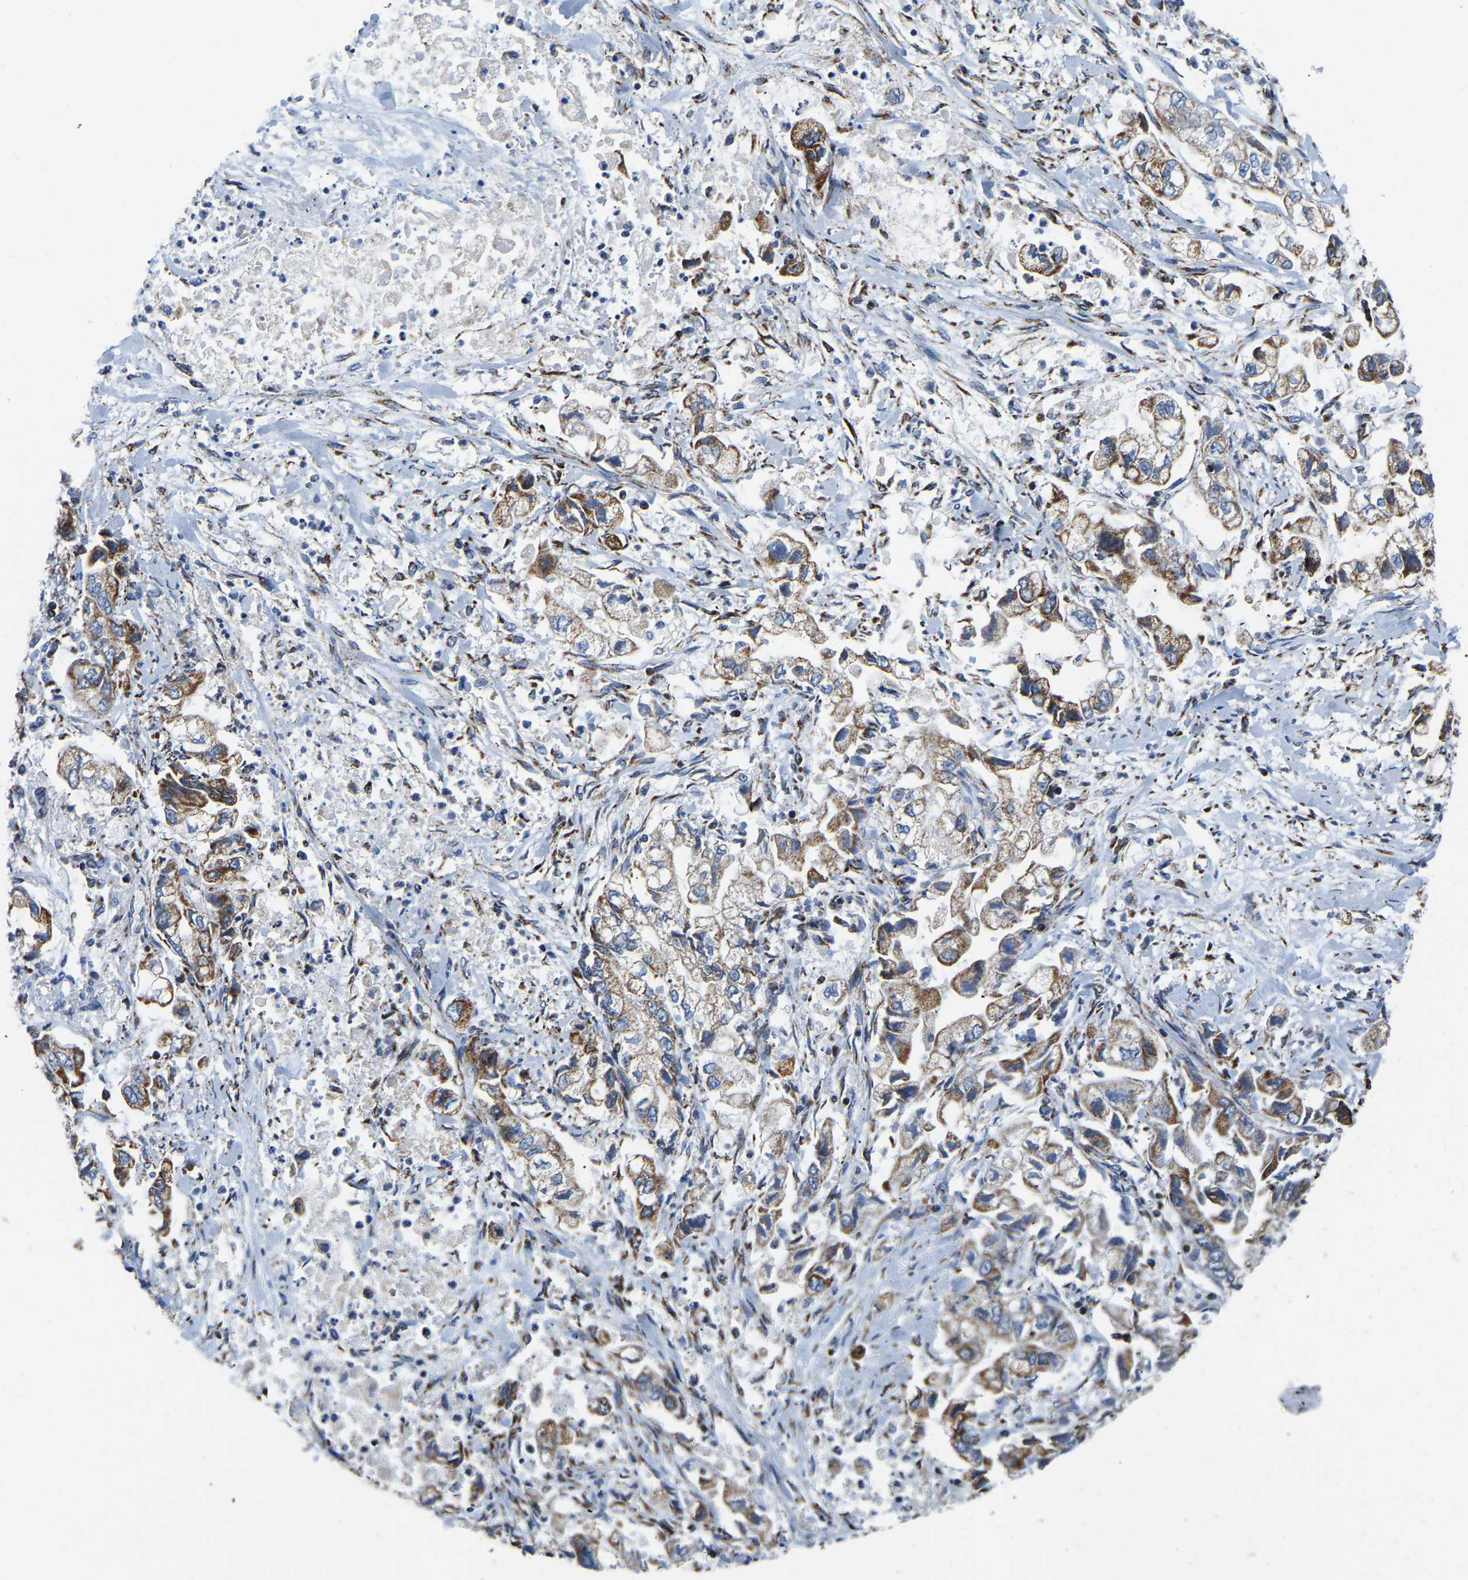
{"staining": {"intensity": "moderate", "quantity": "25%-75%", "location": "cytoplasmic/membranous"}, "tissue": "stomach cancer", "cell_type": "Tumor cells", "image_type": "cancer", "snomed": [{"axis": "morphology", "description": "Normal tissue, NOS"}, {"axis": "morphology", "description": "Adenocarcinoma, NOS"}, {"axis": "topography", "description": "Stomach"}], "caption": "This is a micrograph of IHC staining of adenocarcinoma (stomach), which shows moderate expression in the cytoplasmic/membranous of tumor cells.", "gene": "SFXN1", "patient": {"sex": "male", "age": 62}}